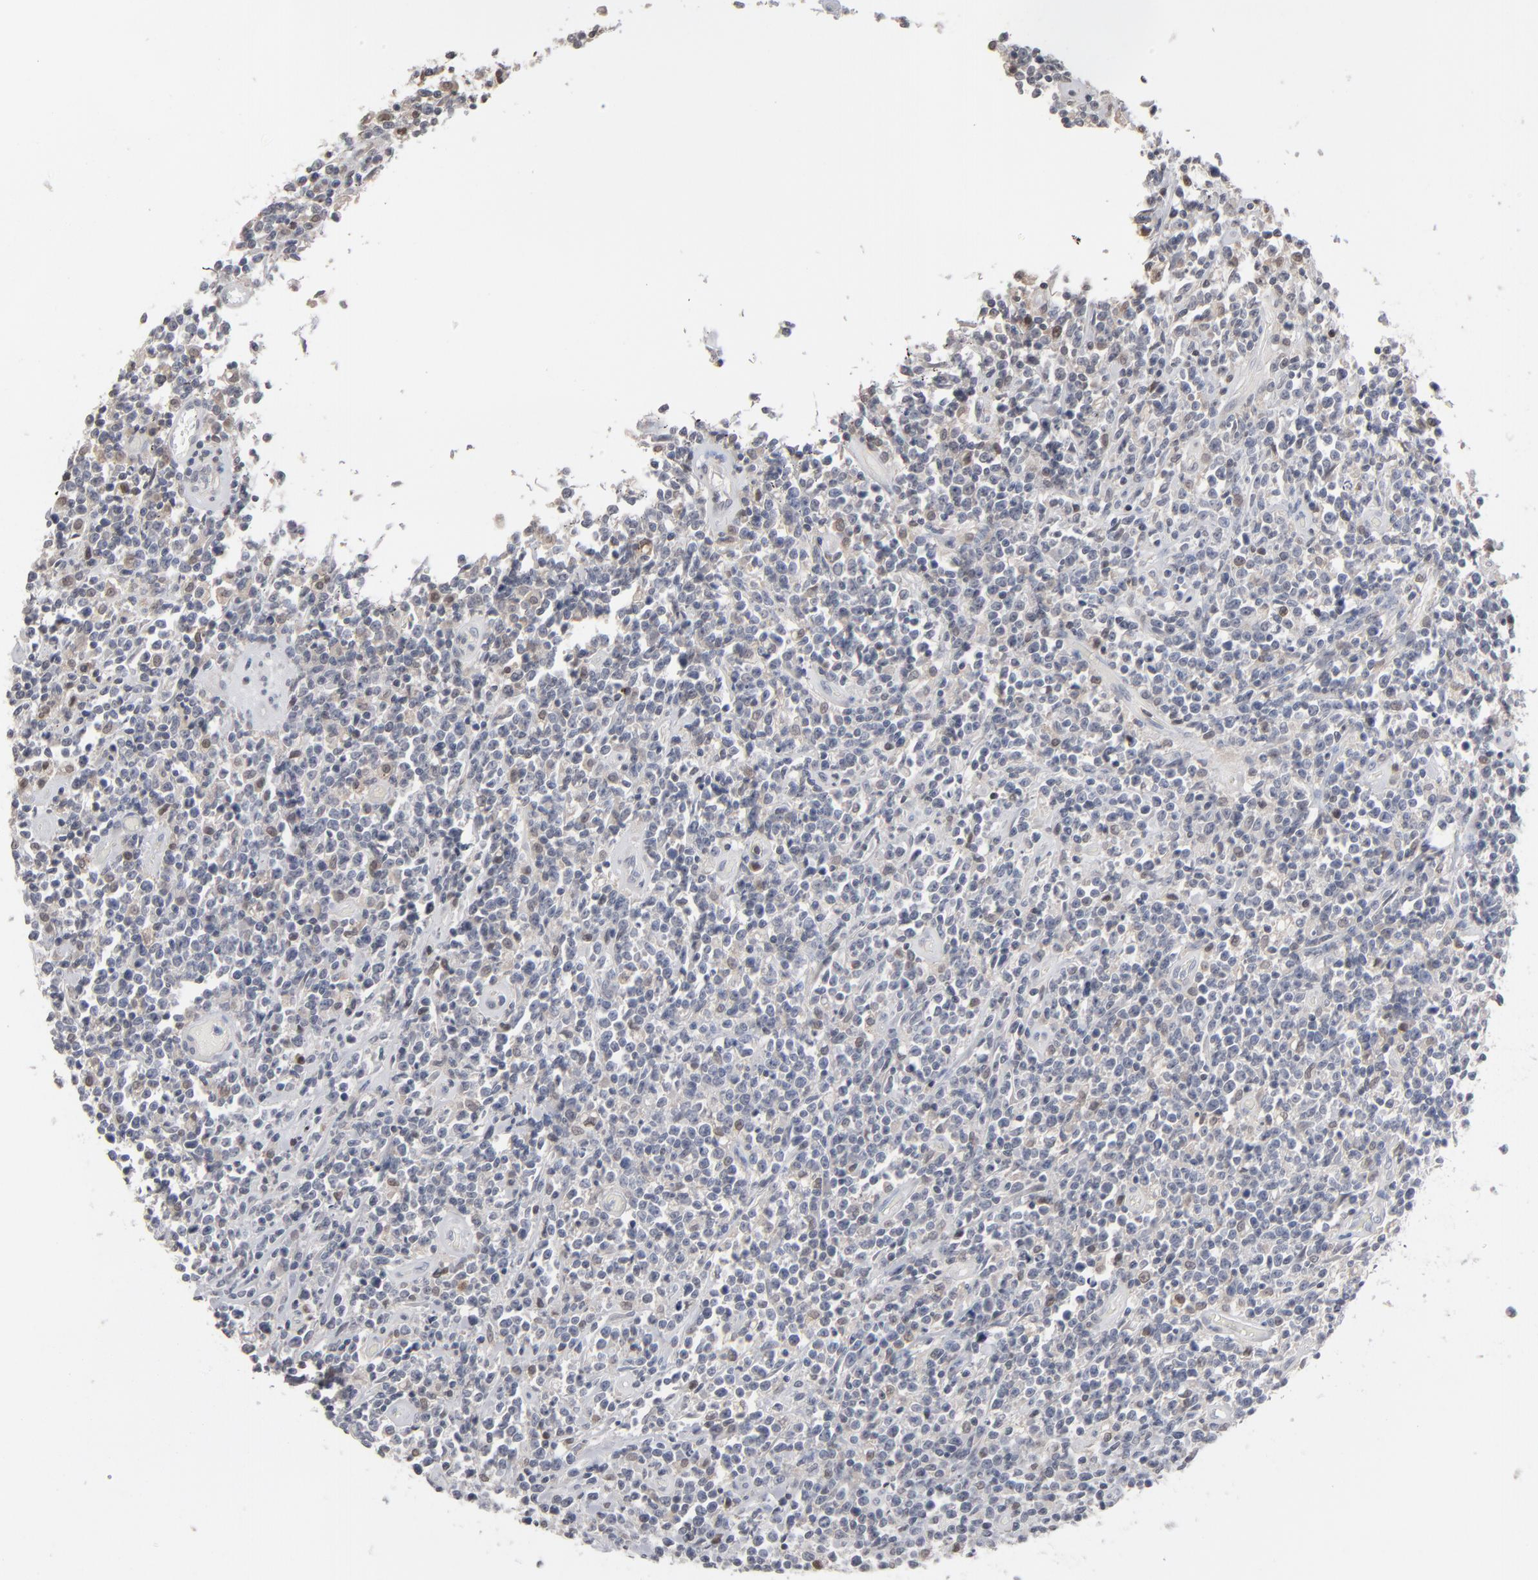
{"staining": {"intensity": "negative", "quantity": "none", "location": "none"}, "tissue": "lymphoma", "cell_type": "Tumor cells", "image_type": "cancer", "snomed": [{"axis": "morphology", "description": "Malignant lymphoma, non-Hodgkin's type, High grade"}, {"axis": "topography", "description": "Colon"}], "caption": "This is an IHC histopathology image of high-grade malignant lymphoma, non-Hodgkin's type. There is no positivity in tumor cells.", "gene": "STAT4", "patient": {"sex": "male", "age": 82}}